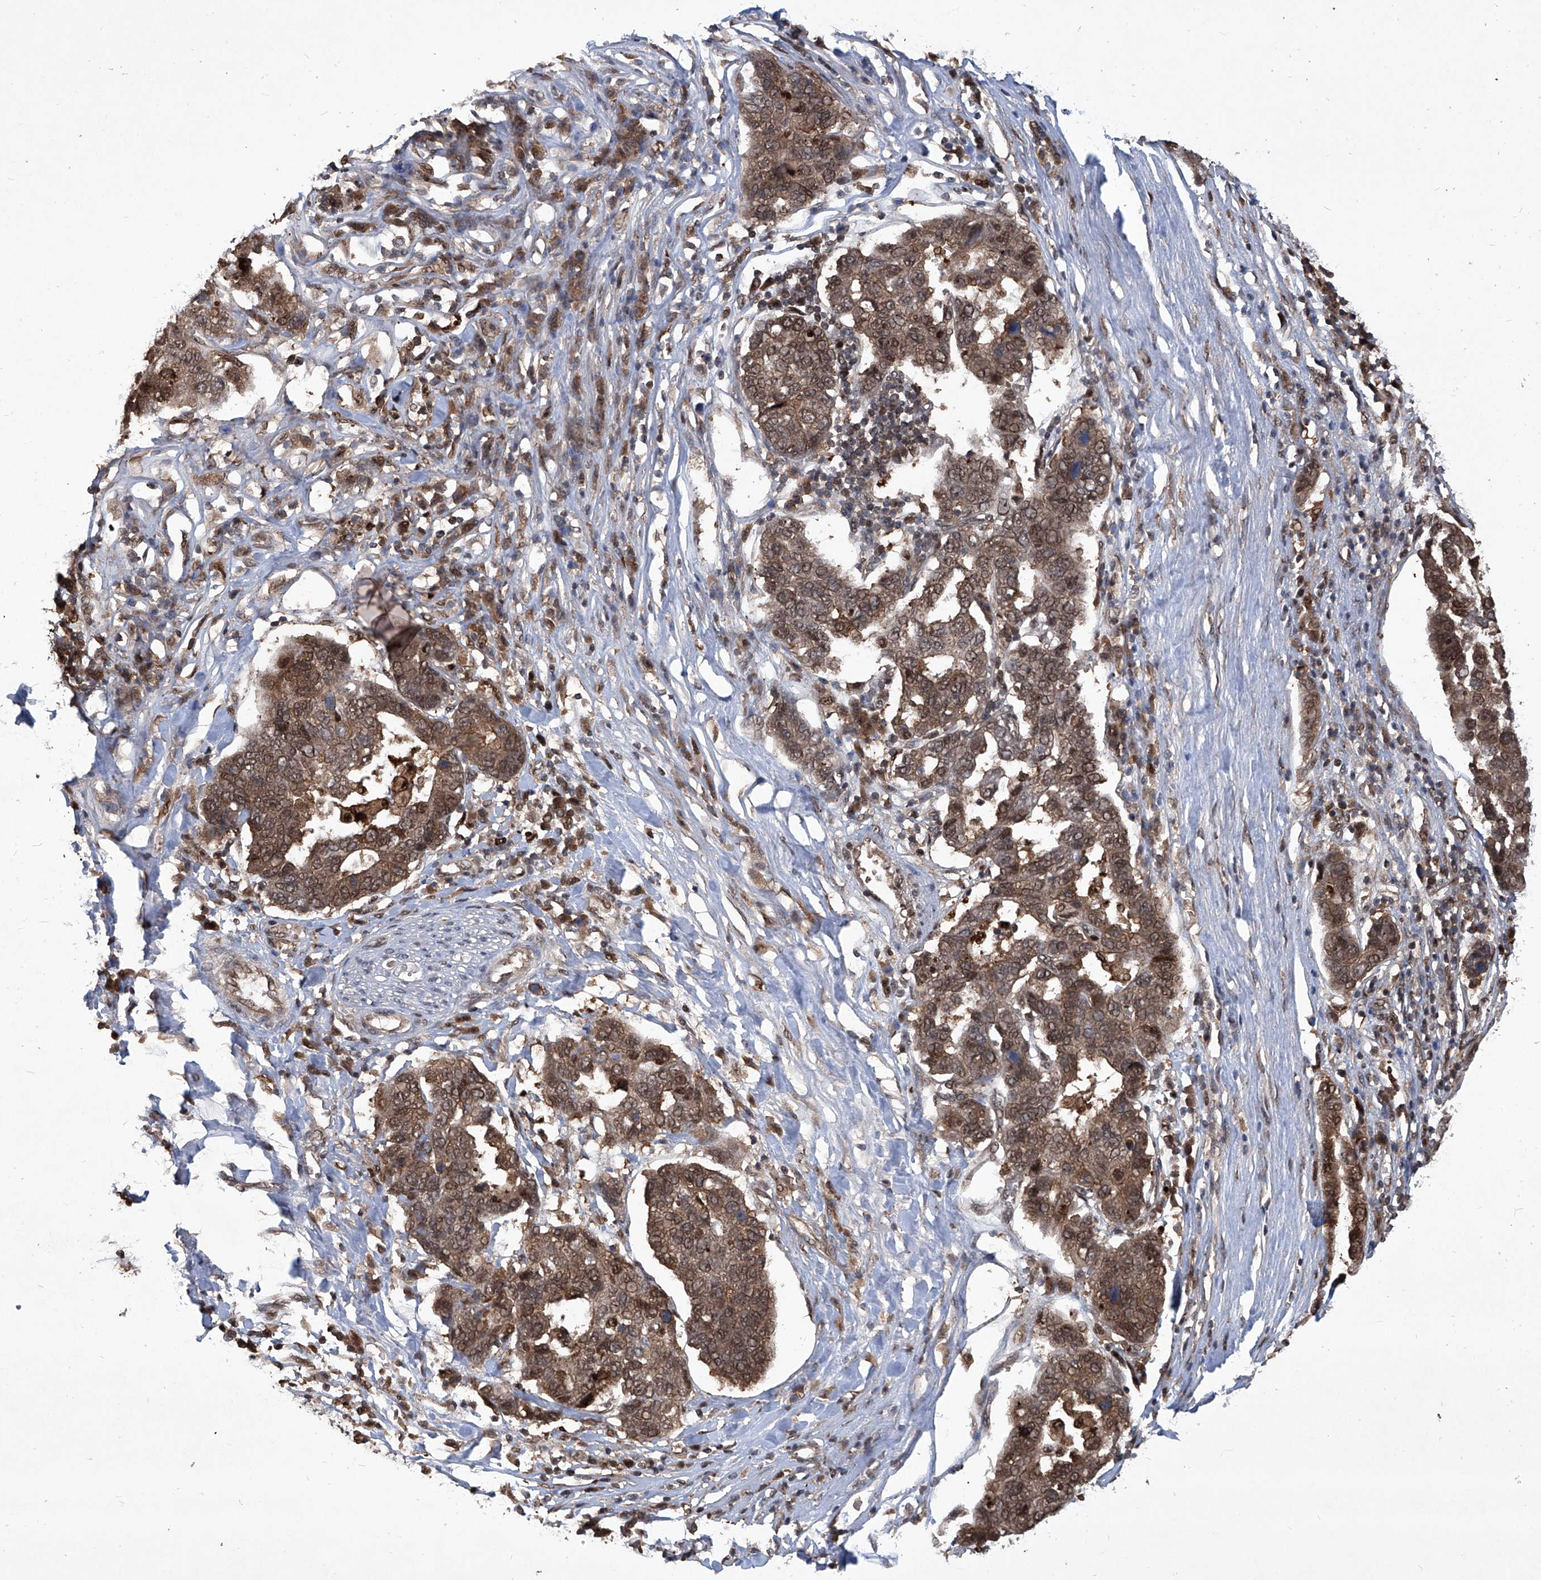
{"staining": {"intensity": "moderate", "quantity": ">75%", "location": "cytoplasmic/membranous,nuclear"}, "tissue": "pancreatic cancer", "cell_type": "Tumor cells", "image_type": "cancer", "snomed": [{"axis": "morphology", "description": "Adenocarcinoma, NOS"}, {"axis": "topography", "description": "Pancreas"}], "caption": "Immunohistochemical staining of human adenocarcinoma (pancreatic) demonstrates medium levels of moderate cytoplasmic/membranous and nuclear expression in about >75% of tumor cells.", "gene": "PSMB1", "patient": {"sex": "female", "age": 61}}